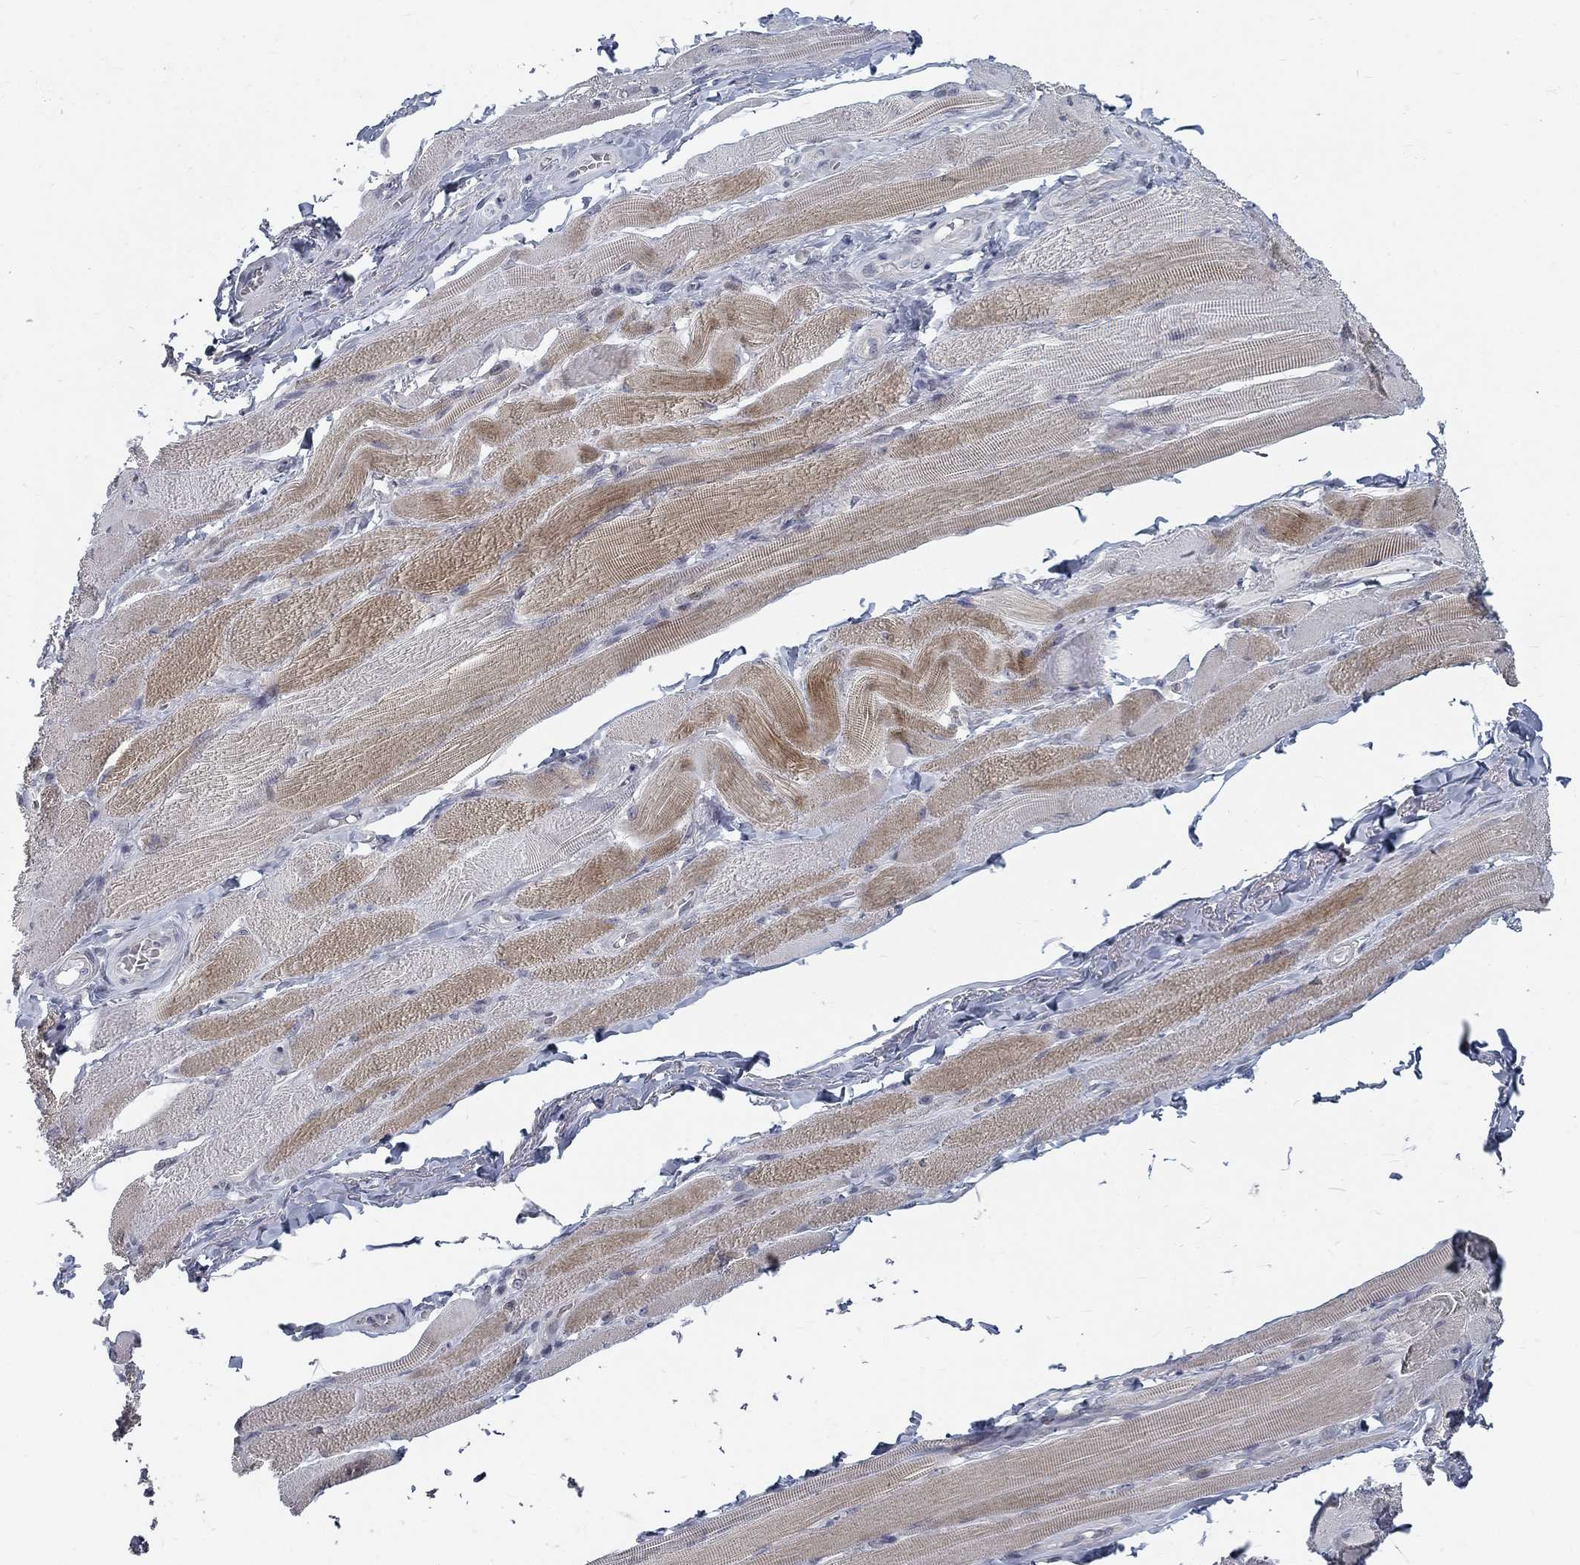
{"staining": {"intensity": "strong", "quantity": "<25%", "location": "cytoplasmic/membranous"}, "tissue": "skeletal muscle", "cell_type": "Myocytes", "image_type": "normal", "snomed": [{"axis": "morphology", "description": "Normal tissue, NOS"}, {"axis": "topography", "description": "Skeletal muscle"}, {"axis": "topography", "description": "Anal"}, {"axis": "topography", "description": "Peripheral nerve tissue"}], "caption": "Immunohistochemistry photomicrograph of unremarkable skeletal muscle: skeletal muscle stained using IHC displays medium levels of strong protein expression localized specifically in the cytoplasmic/membranous of myocytes, appearing as a cytoplasmic/membranous brown color.", "gene": "ATP1A3", "patient": {"sex": "male", "age": 53}}